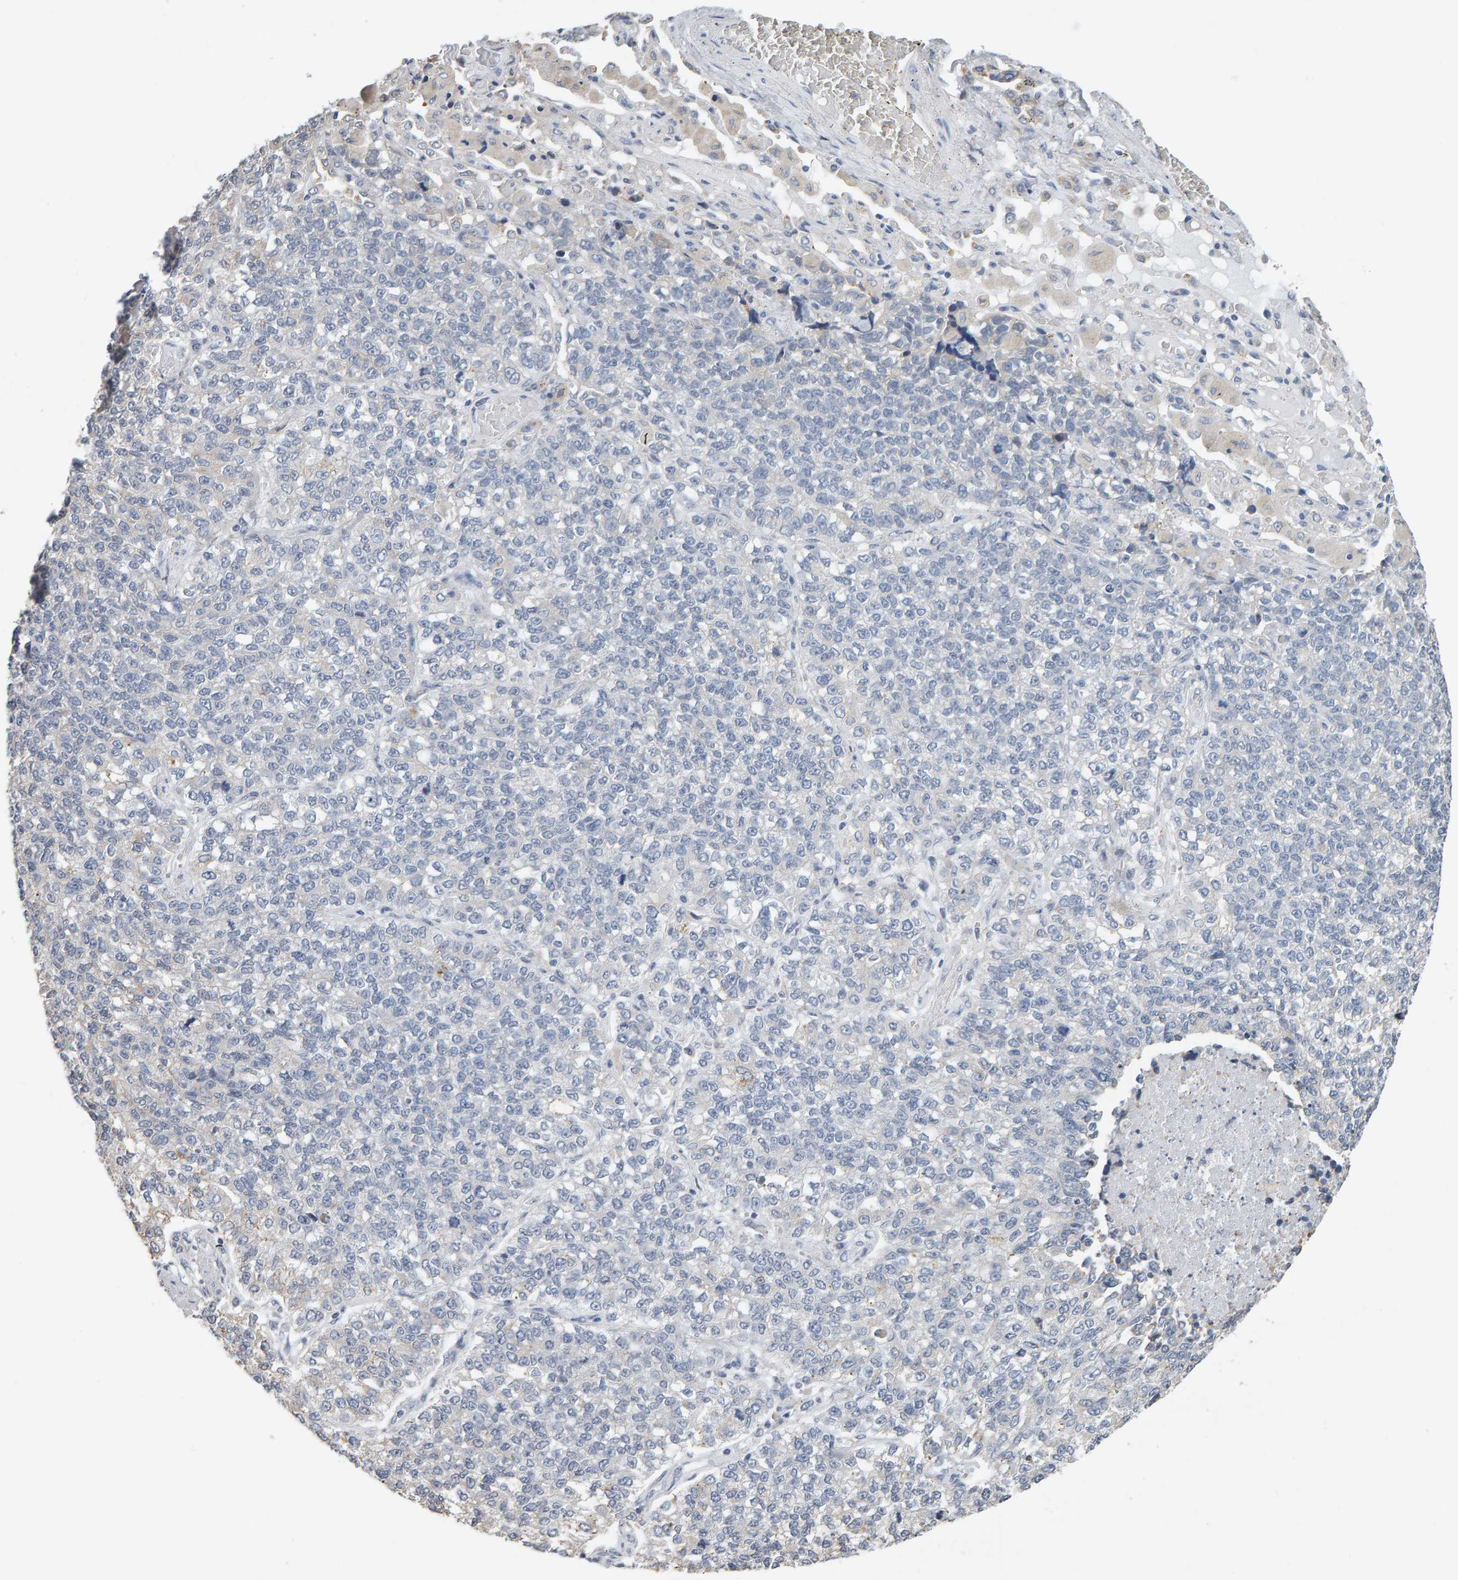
{"staining": {"intensity": "negative", "quantity": "none", "location": "none"}, "tissue": "lung cancer", "cell_type": "Tumor cells", "image_type": "cancer", "snomed": [{"axis": "morphology", "description": "Adenocarcinoma, NOS"}, {"axis": "topography", "description": "Lung"}], "caption": "This micrograph is of lung cancer stained with immunohistochemistry (IHC) to label a protein in brown with the nuclei are counter-stained blue. There is no expression in tumor cells.", "gene": "ADHFE1", "patient": {"sex": "male", "age": 49}}